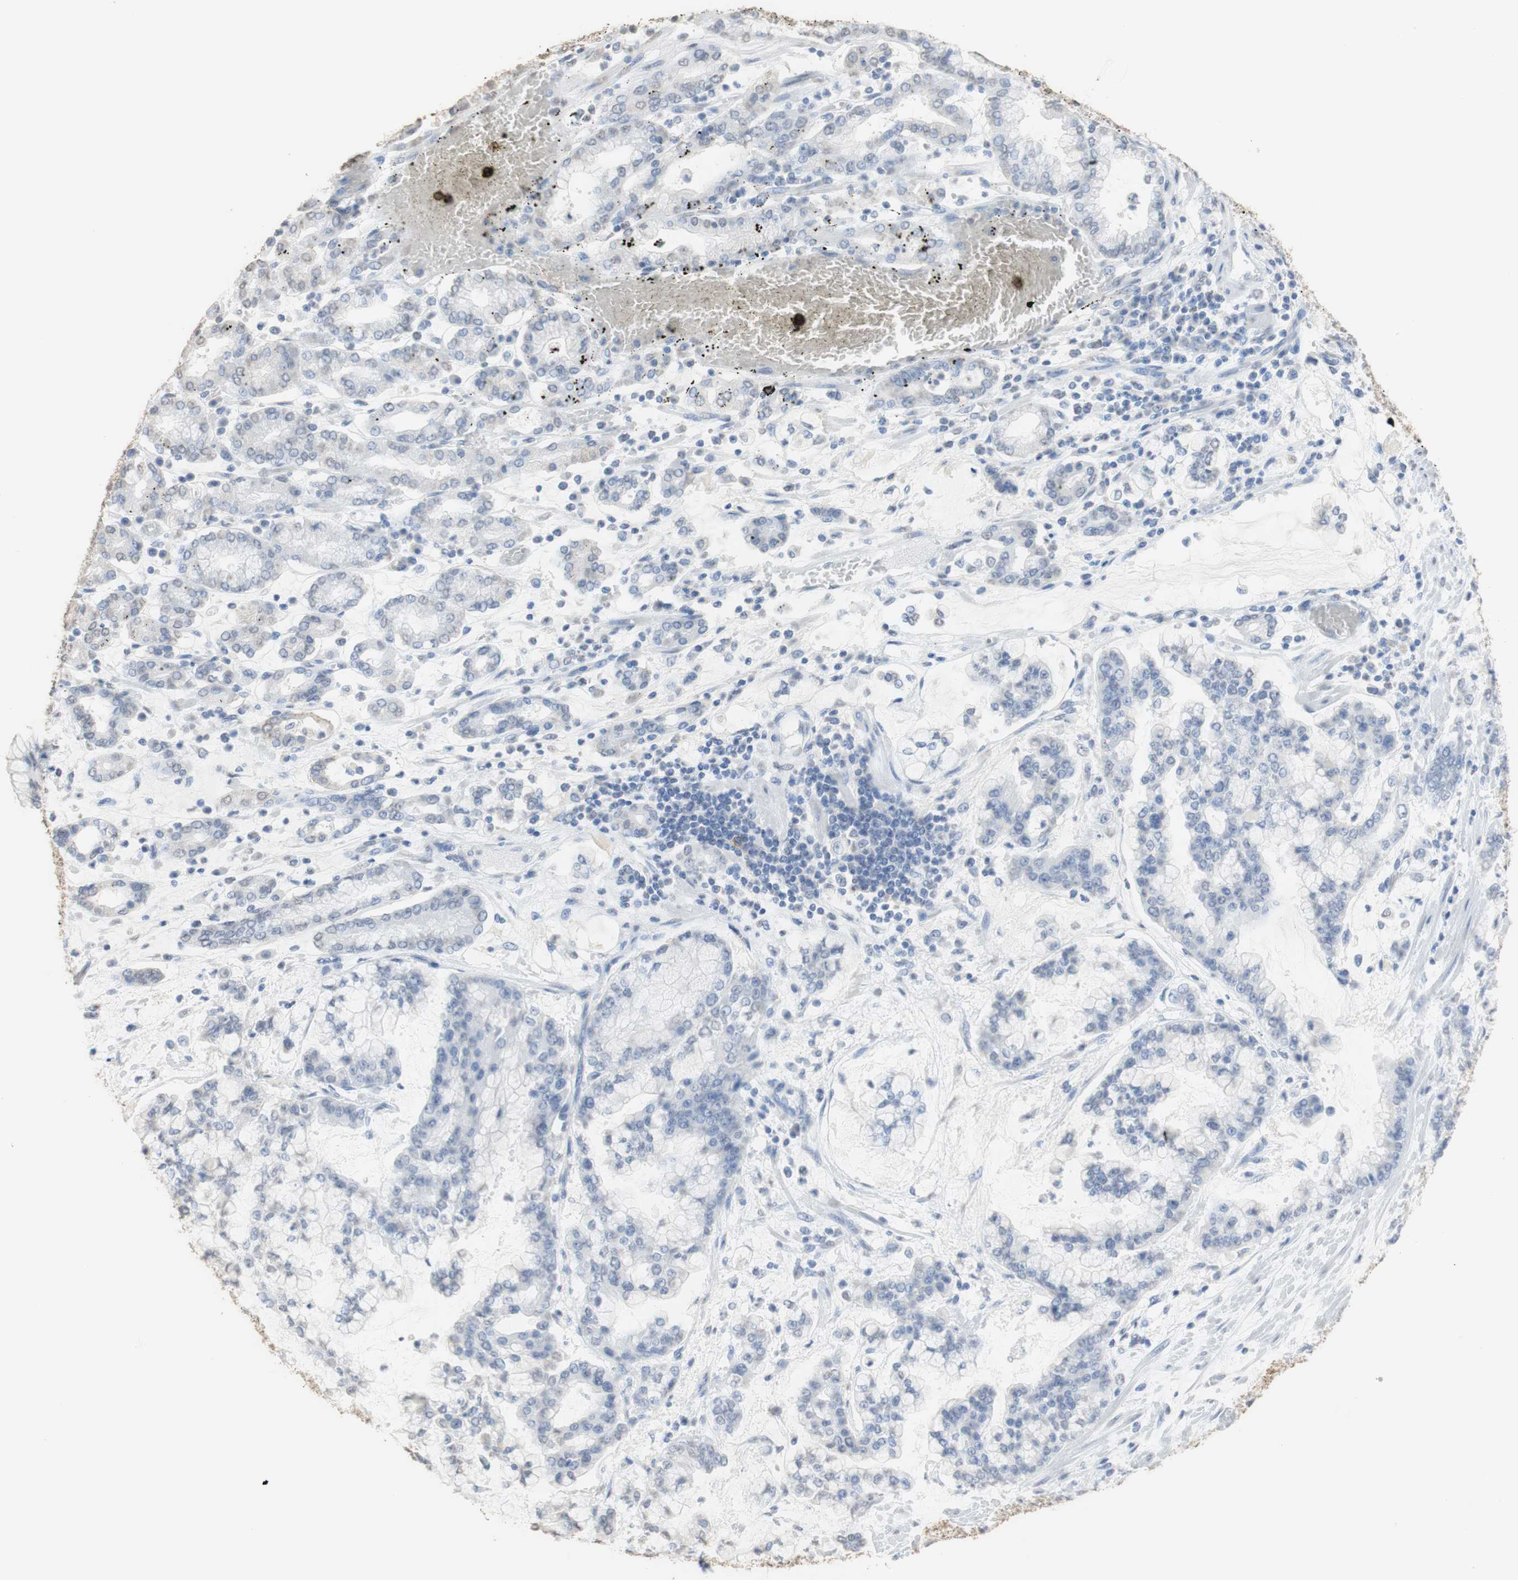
{"staining": {"intensity": "negative", "quantity": "none", "location": "none"}, "tissue": "stomach cancer", "cell_type": "Tumor cells", "image_type": "cancer", "snomed": [{"axis": "morphology", "description": "Normal tissue, NOS"}, {"axis": "morphology", "description": "Adenocarcinoma, NOS"}, {"axis": "topography", "description": "Stomach, upper"}, {"axis": "topography", "description": "Stomach"}], "caption": "This is an IHC image of stomach cancer (adenocarcinoma). There is no positivity in tumor cells.", "gene": "L1CAM", "patient": {"sex": "male", "age": 76}}